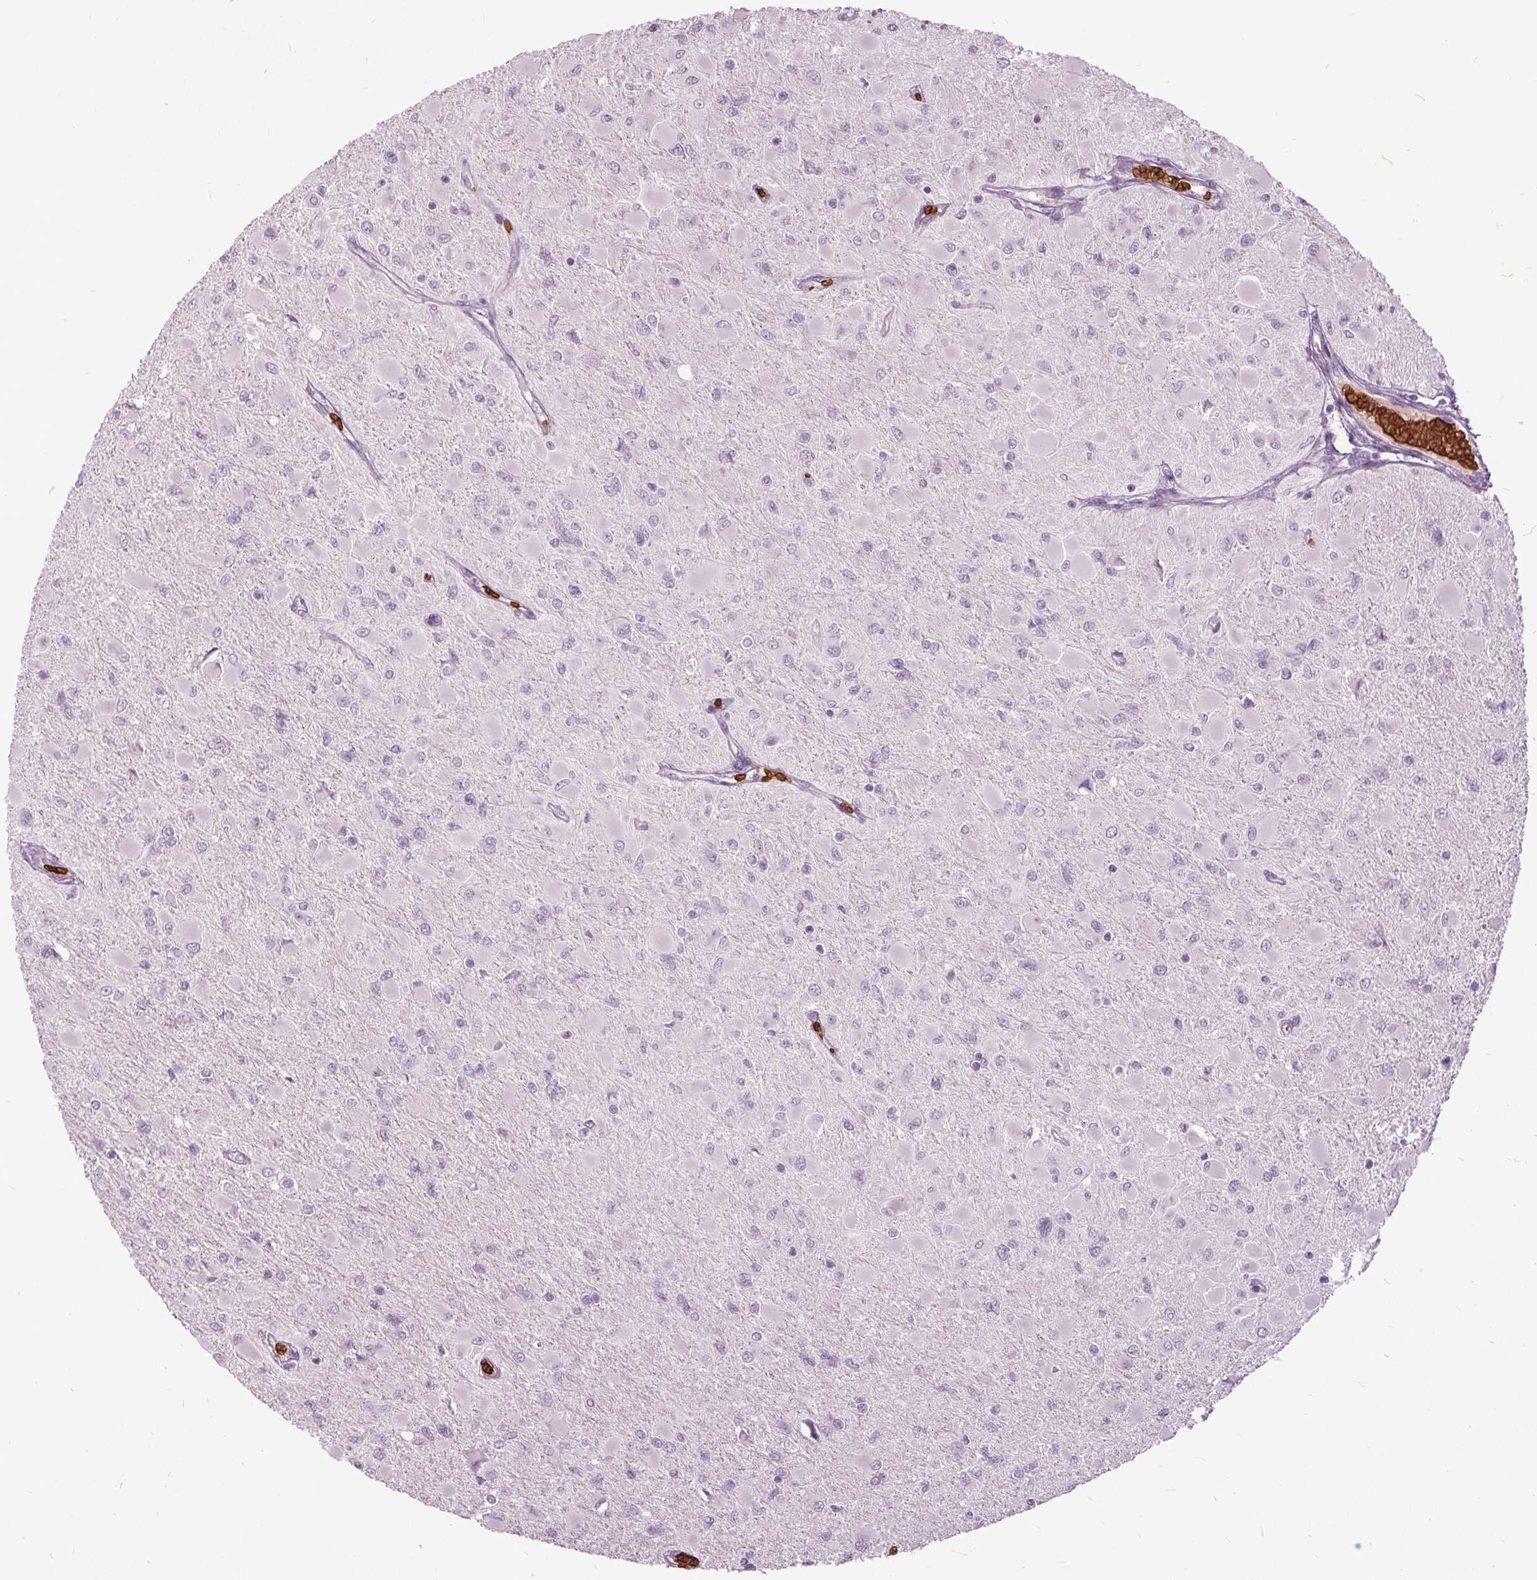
{"staining": {"intensity": "negative", "quantity": "none", "location": "none"}, "tissue": "glioma", "cell_type": "Tumor cells", "image_type": "cancer", "snomed": [{"axis": "morphology", "description": "Glioma, malignant, High grade"}, {"axis": "topography", "description": "Cerebral cortex"}], "caption": "Tumor cells are negative for brown protein staining in malignant high-grade glioma.", "gene": "SLC4A1", "patient": {"sex": "female", "age": 36}}